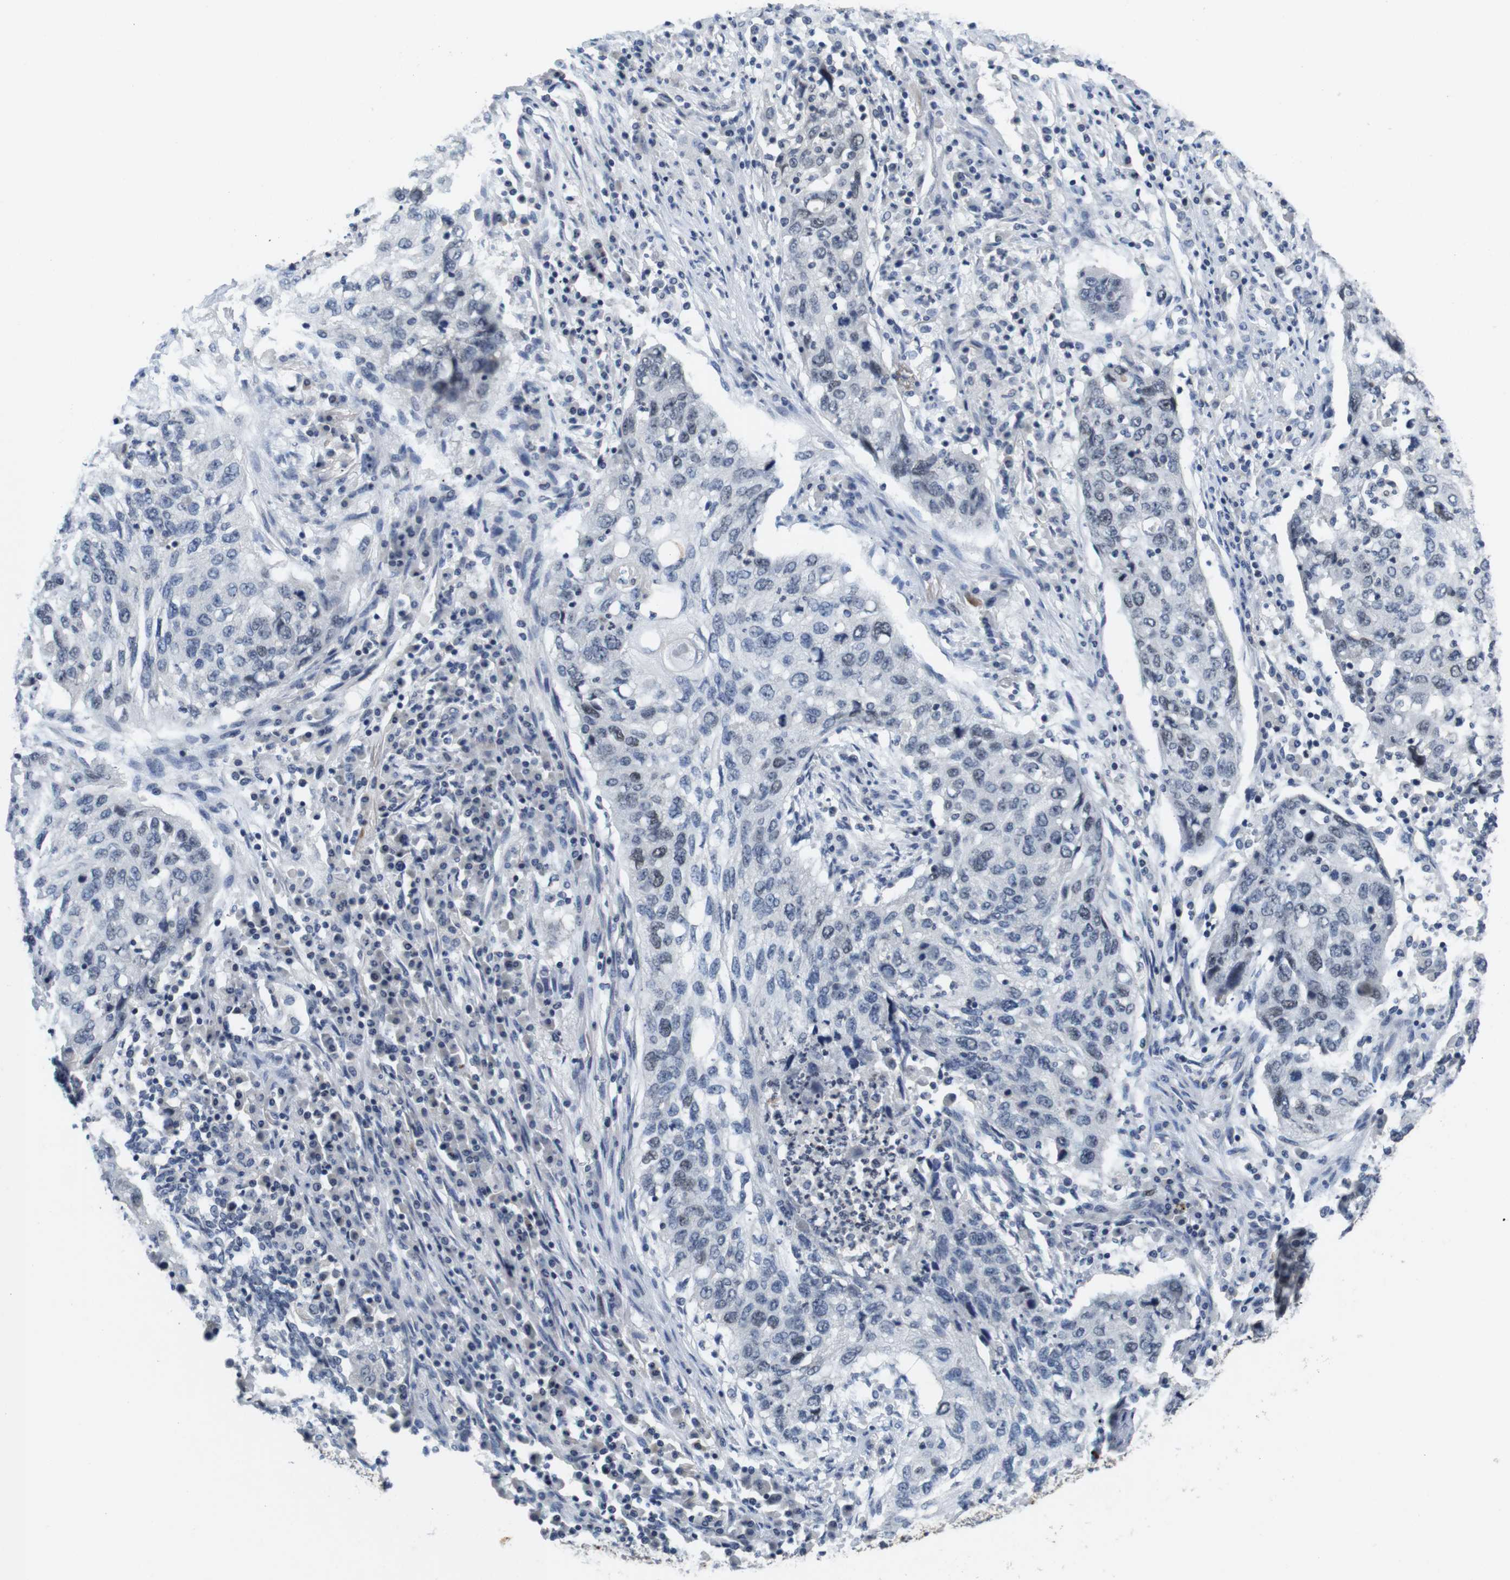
{"staining": {"intensity": "weak", "quantity": "<25%", "location": "nuclear"}, "tissue": "lung cancer", "cell_type": "Tumor cells", "image_type": "cancer", "snomed": [{"axis": "morphology", "description": "Squamous cell carcinoma, NOS"}, {"axis": "topography", "description": "Lung"}], "caption": "DAB (3,3'-diaminobenzidine) immunohistochemical staining of lung squamous cell carcinoma exhibits no significant staining in tumor cells. Nuclei are stained in blue.", "gene": "SKP2", "patient": {"sex": "female", "age": 63}}